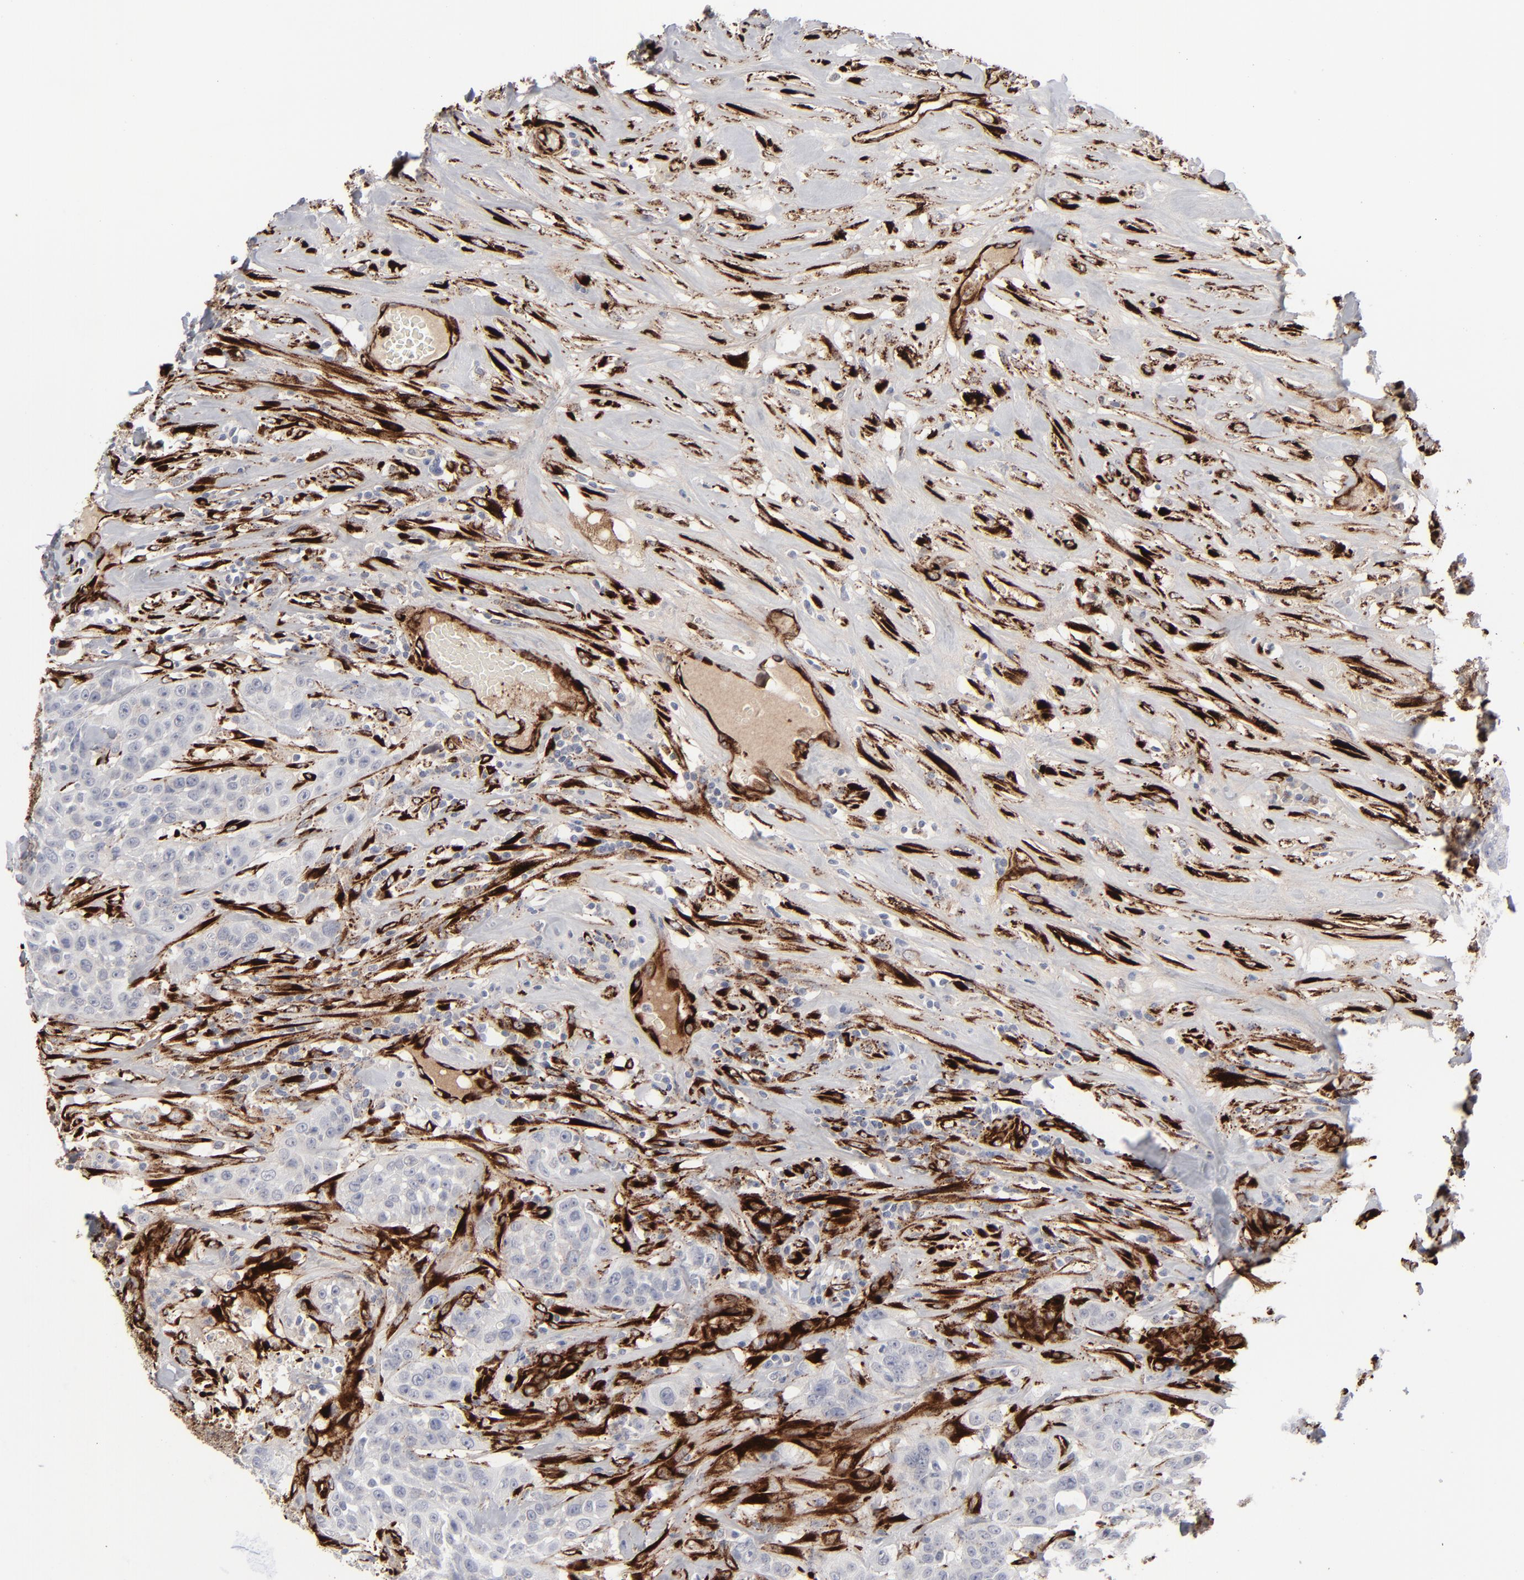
{"staining": {"intensity": "negative", "quantity": "none", "location": "none"}, "tissue": "urothelial cancer", "cell_type": "Tumor cells", "image_type": "cancer", "snomed": [{"axis": "morphology", "description": "Urothelial carcinoma, High grade"}, {"axis": "topography", "description": "Urinary bladder"}], "caption": "Immunohistochemistry (IHC) photomicrograph of neoplastic tissue: urothelial cancer stained with DAB shows no significant protein positivity in tumor cells. Nuclei are stained in blue.", "gene": "SPARC", "patient": {"sex": "male", "age": 74}}